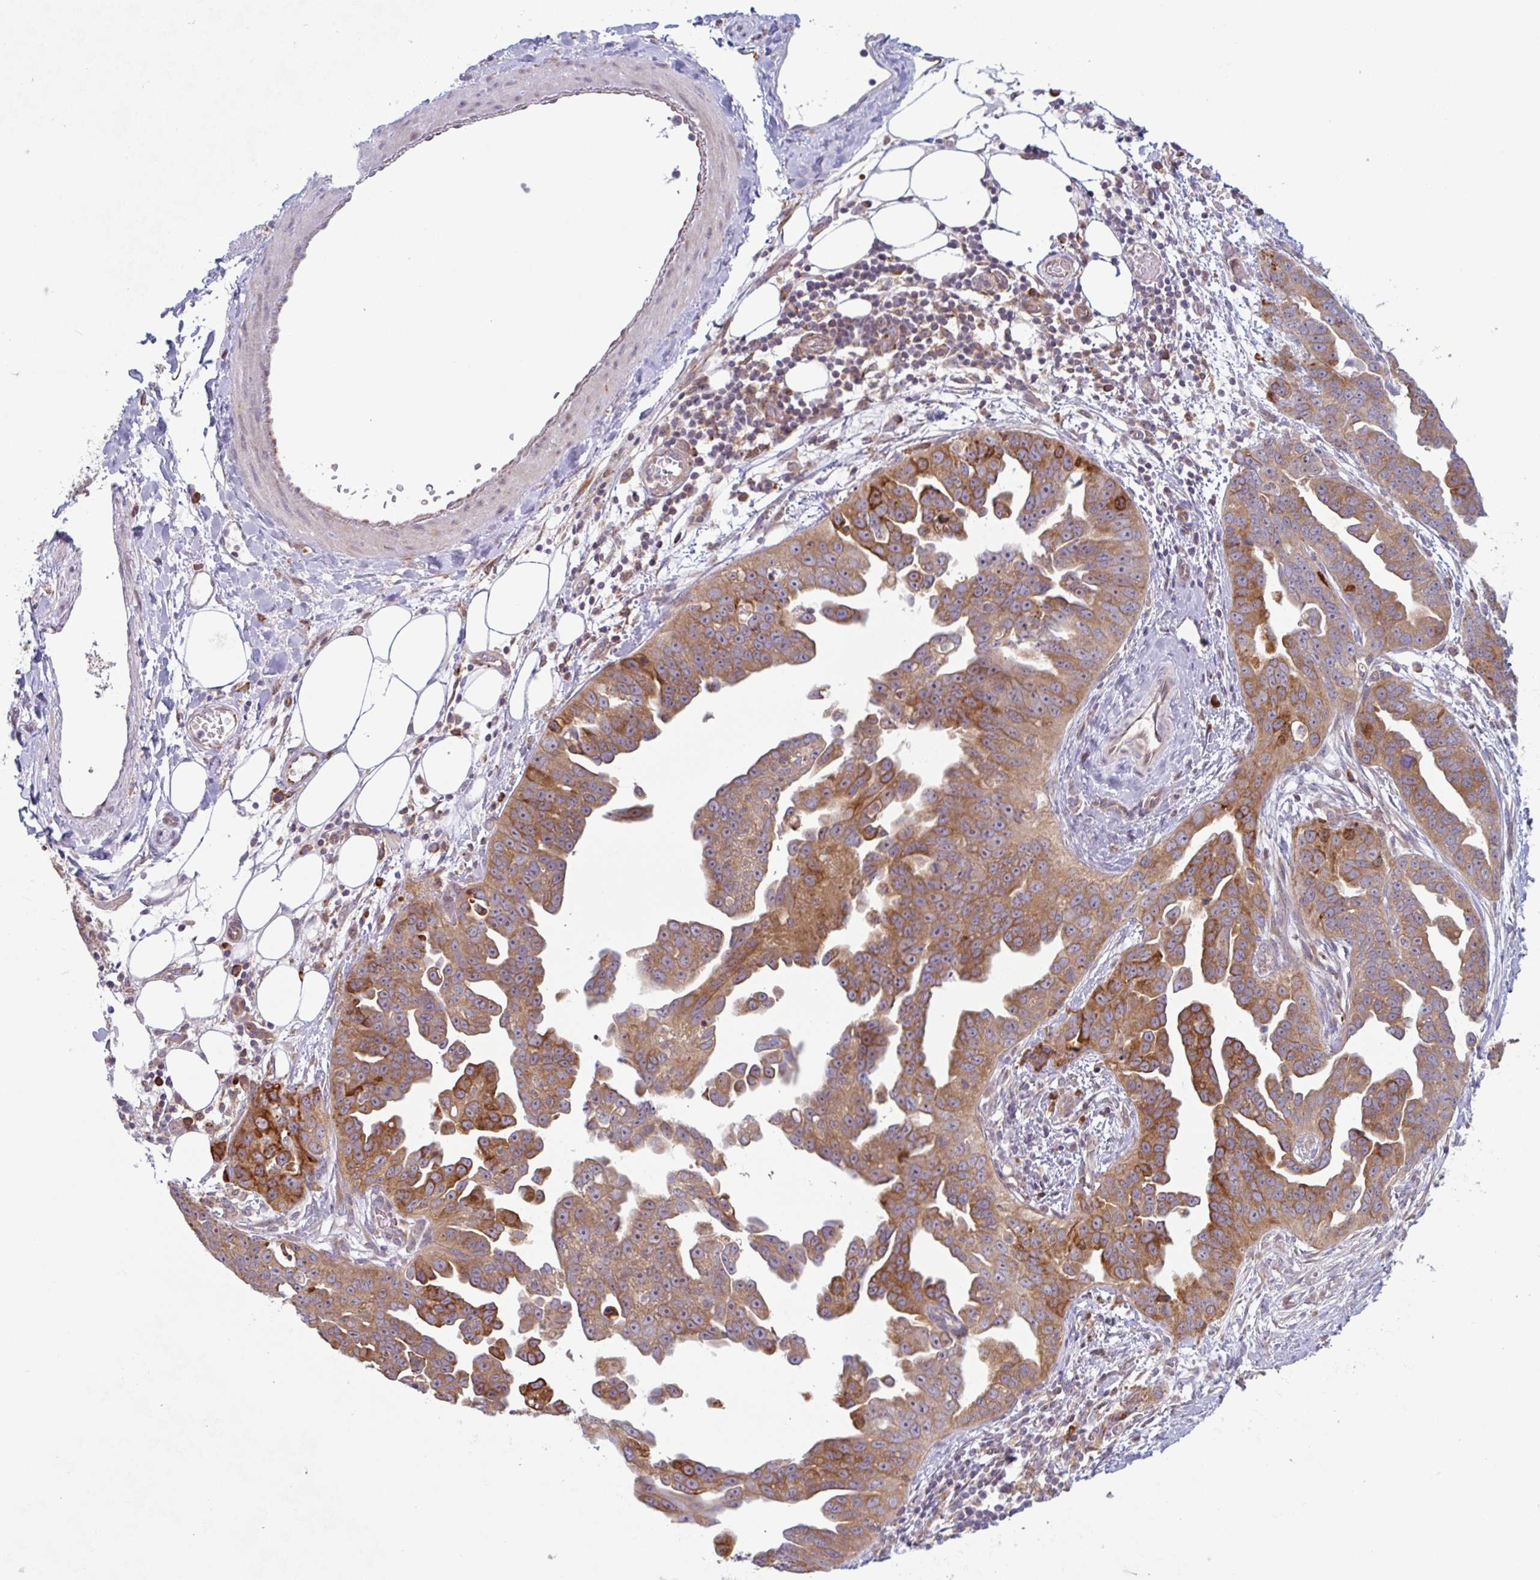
{"staining": {"intensity": "strong", "quantity": ">75%", "location": "cytoplasmic/membranous"}, "tissue": "ovarian cancer", "cell_type": "Tumor cells", "image_type": "cancer", "snomed": [{"axis": "morphology", "description": "Cystadenocarcinoma, serous, NOS"}, {"axis": "topography", "description": "Ovary"}], "caption": "Human serous cystadenocarcinoma (ovarian) stained with a brown dye exhibits strong cytoplasmic/membranous positive expression in about >75% of tumor cells.", "gene": "RIT1", "patient": {"sex": "female", "age": 75}}